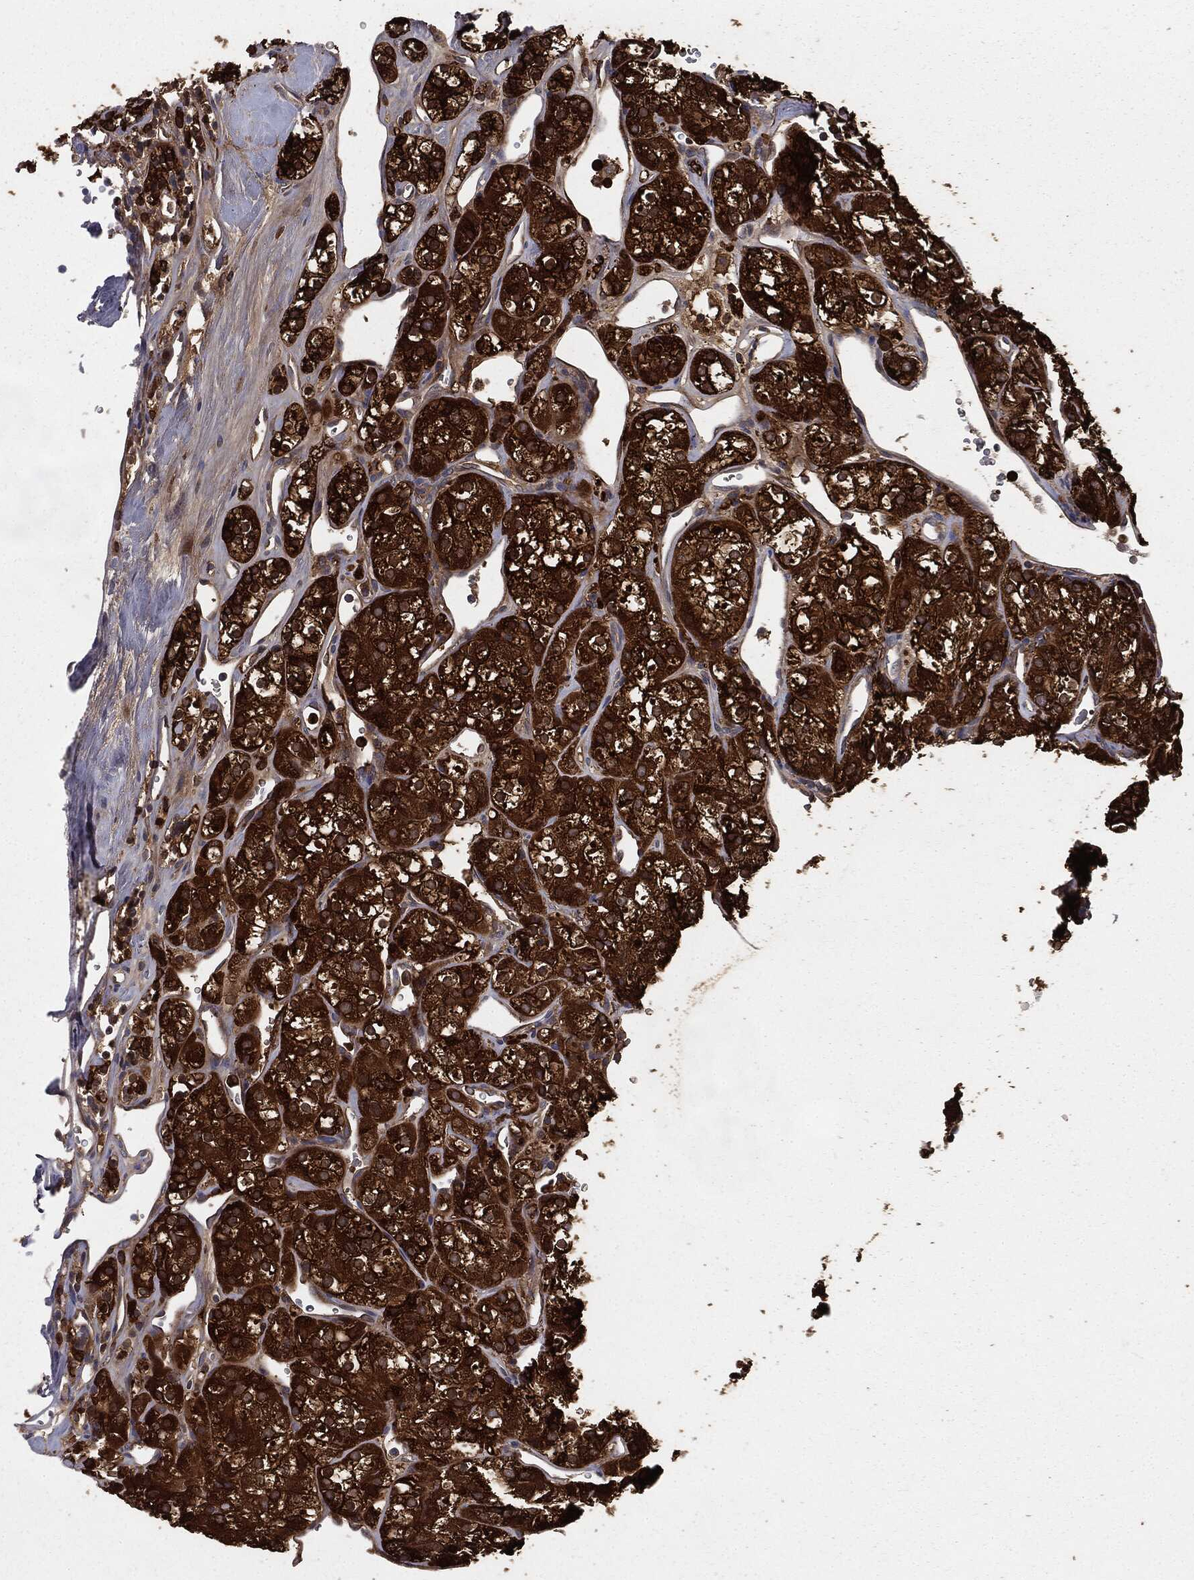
{"staining": {"intensity": "strong", "quantity": ">75%", "location": "cytoplasmic/membranous"}, "tissue": "renal cancer", "cell_type": "Tumor cells", "image_type": "cancer", "snomed": [{"axis": "morphology", "description": "Adenocarcinoma, NOS"}, {"axis": "topography", "description": "Kidney"}], "caption": "IHC image of neoplastic tissue: renal adenocarcinoma stained using IHC reveals high levels of strong protein expression localized specifically in the cytoplasmic/membranous of tumor cells, appearing as a cytoplasmic/membranous brown color.", "gene": "GNB5", "patient": {"sex": "male", "age": 77}}